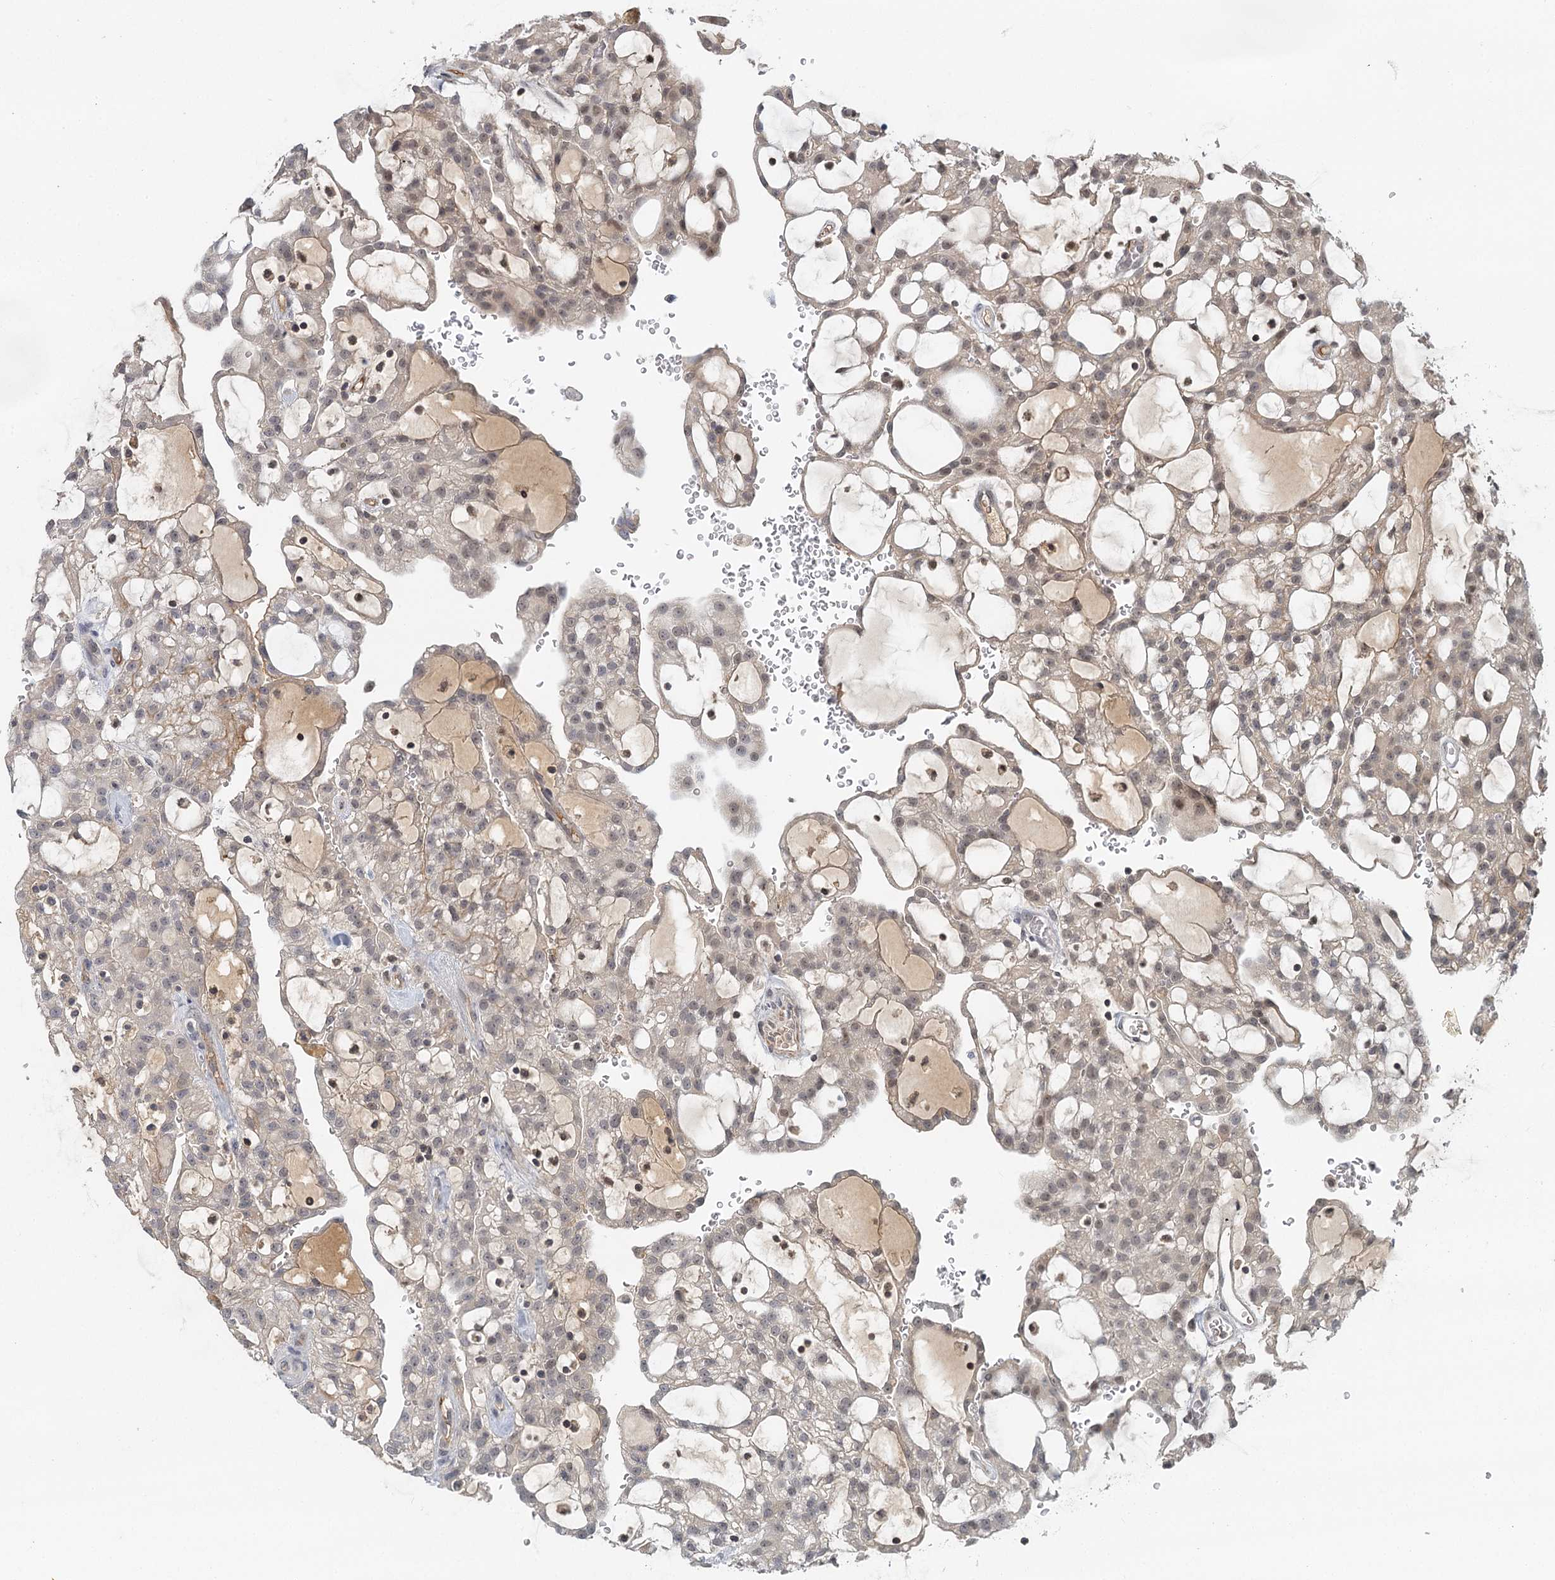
{"staining": {"intensity": "weak", "quantity": "25%-75%", "location": "cytoplasmic/membranous,nuclear"}, "tissue": "renal cancer", "cell_type": "Tumor cells", "image_type": "cancer", "snomed": [{"axis": "morphology", "description": "Adenocarcinoma, NOS"}, {"axis": "topography", "description": "Kidney"}], "caption": "Adenocarcinoma (renal) stained for a protein exhibits weak cytoplasmic/membranous and nuclear positivity in tumor cells.", "gene": "GPATCH11", "patient": {"sex": "male", "age": 63}}